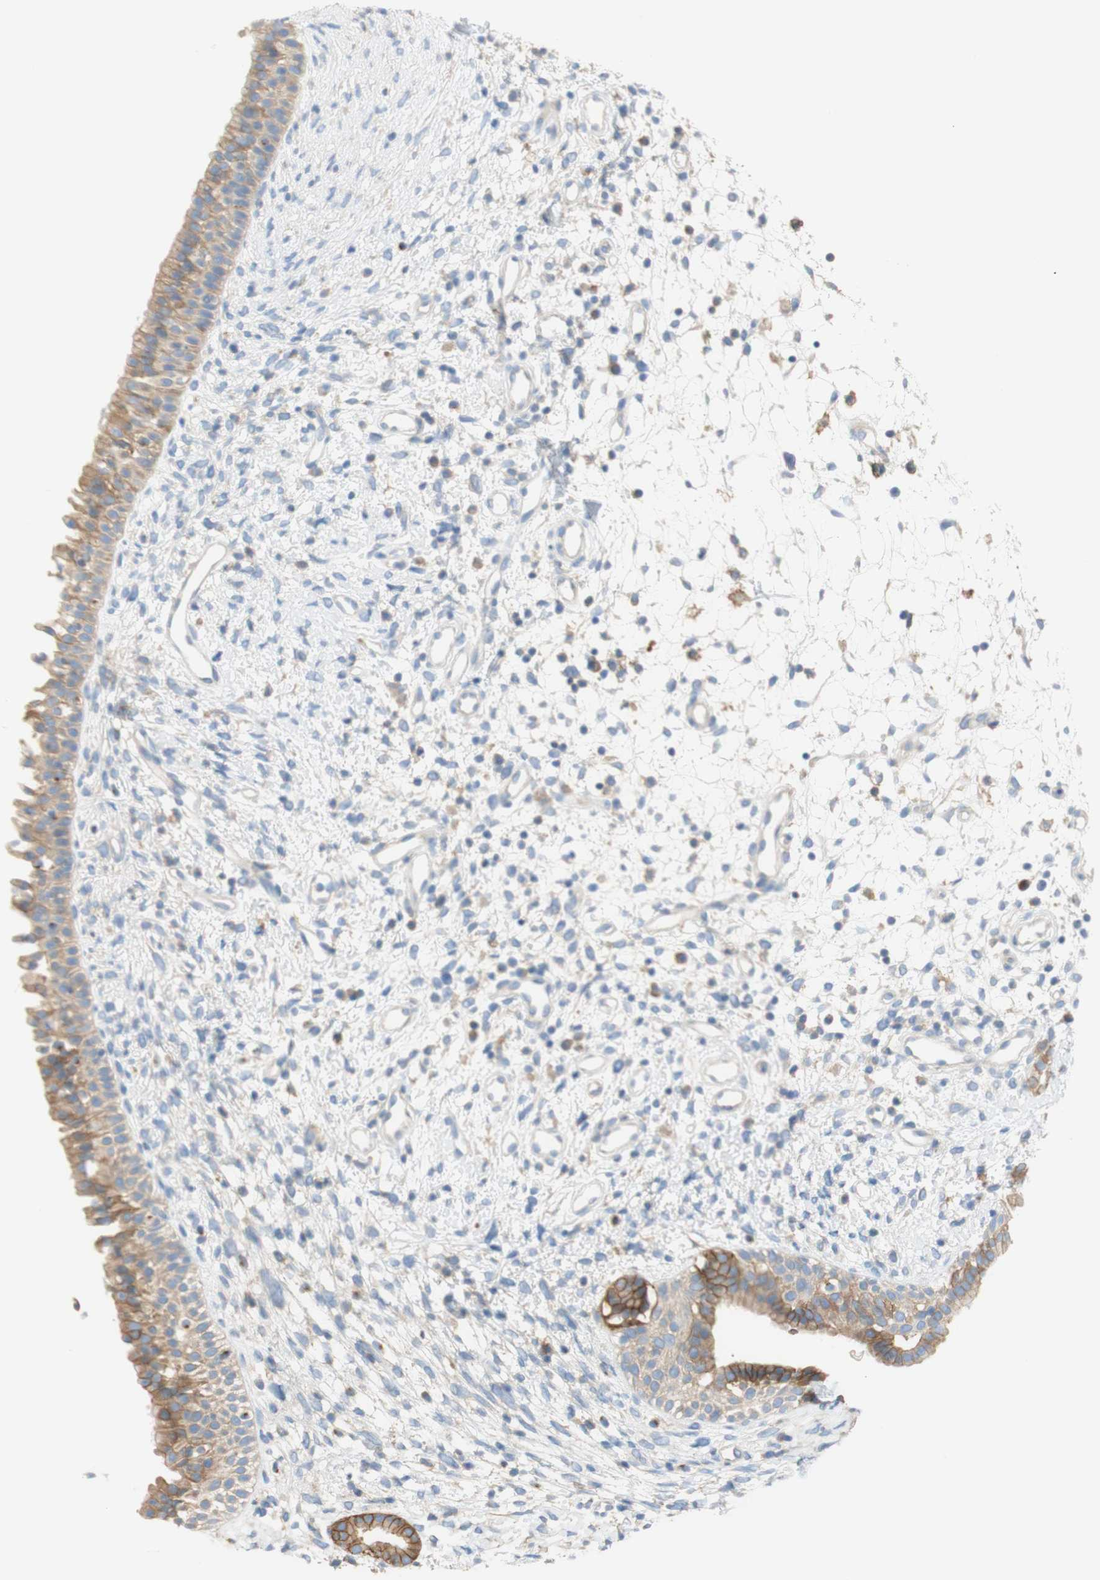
{"staining": {"intensity": "moderate", "quantity": ">75%", "location": "cytoplasmic/membranous"}, "tissue": "nasopharynx", "cell_type": "Respiratory epithelial cells", "image_type": "normal", "snomed": [{"axis": "morphology", "description": "Normal tissue, NOS"}, {"axis": "topography", "description": "Nasopharynx"}], "caption": "Immunohistochemical staining of normal nasopharynx exhibits moderate cytoplasmic/membranous protein staining in about >75% of respiratory epithelial cells. (IHC, brightfield microscopy, high magnification).", "gene": "ATP2B1", "patient": {"sex": "male", "age": 22}}